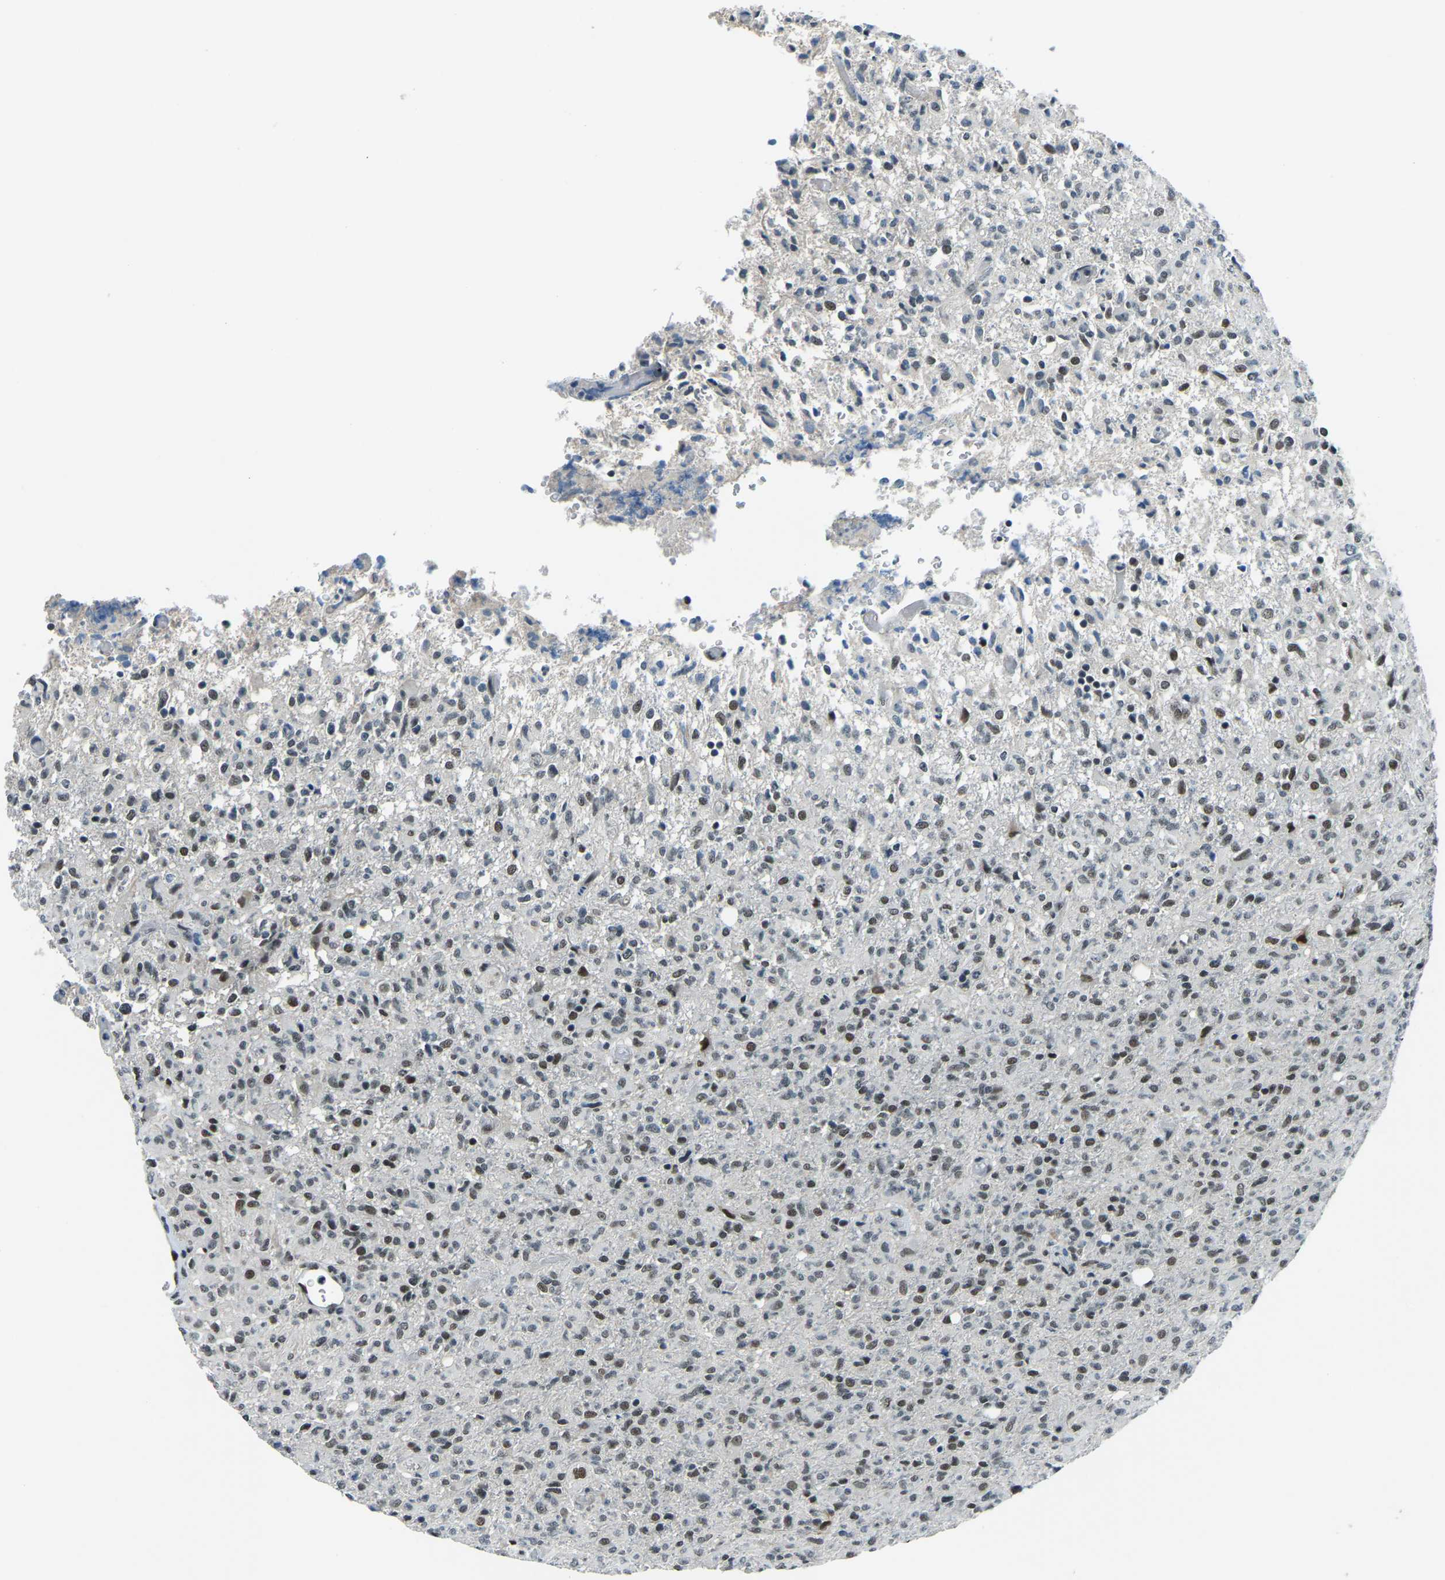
{"staining": {"intensity": "weak", "quantity": "25%-75%", "location": "nuclear"}, "tissue": "glioma", "cell_type": "Tumor cells", "image_type": "cancer", "snomed": [{"axis": "morphology", "description": "Glioma, malignant, High grade"}, {"axis": "topography", "description": "Brain"}], "caption": "IHC of human high-grade glioma (malignant) shows low levels of weak nuclear staining in about 25%-75% of tumor cells. Using DAB (3,3'-diaminobenzidine) (brown) and hematoxylin (blue) stains, captured at high magnification using brightfield microscopy.", "gene": "PRCC", "patient": {"sex": "female", "age": 57}}